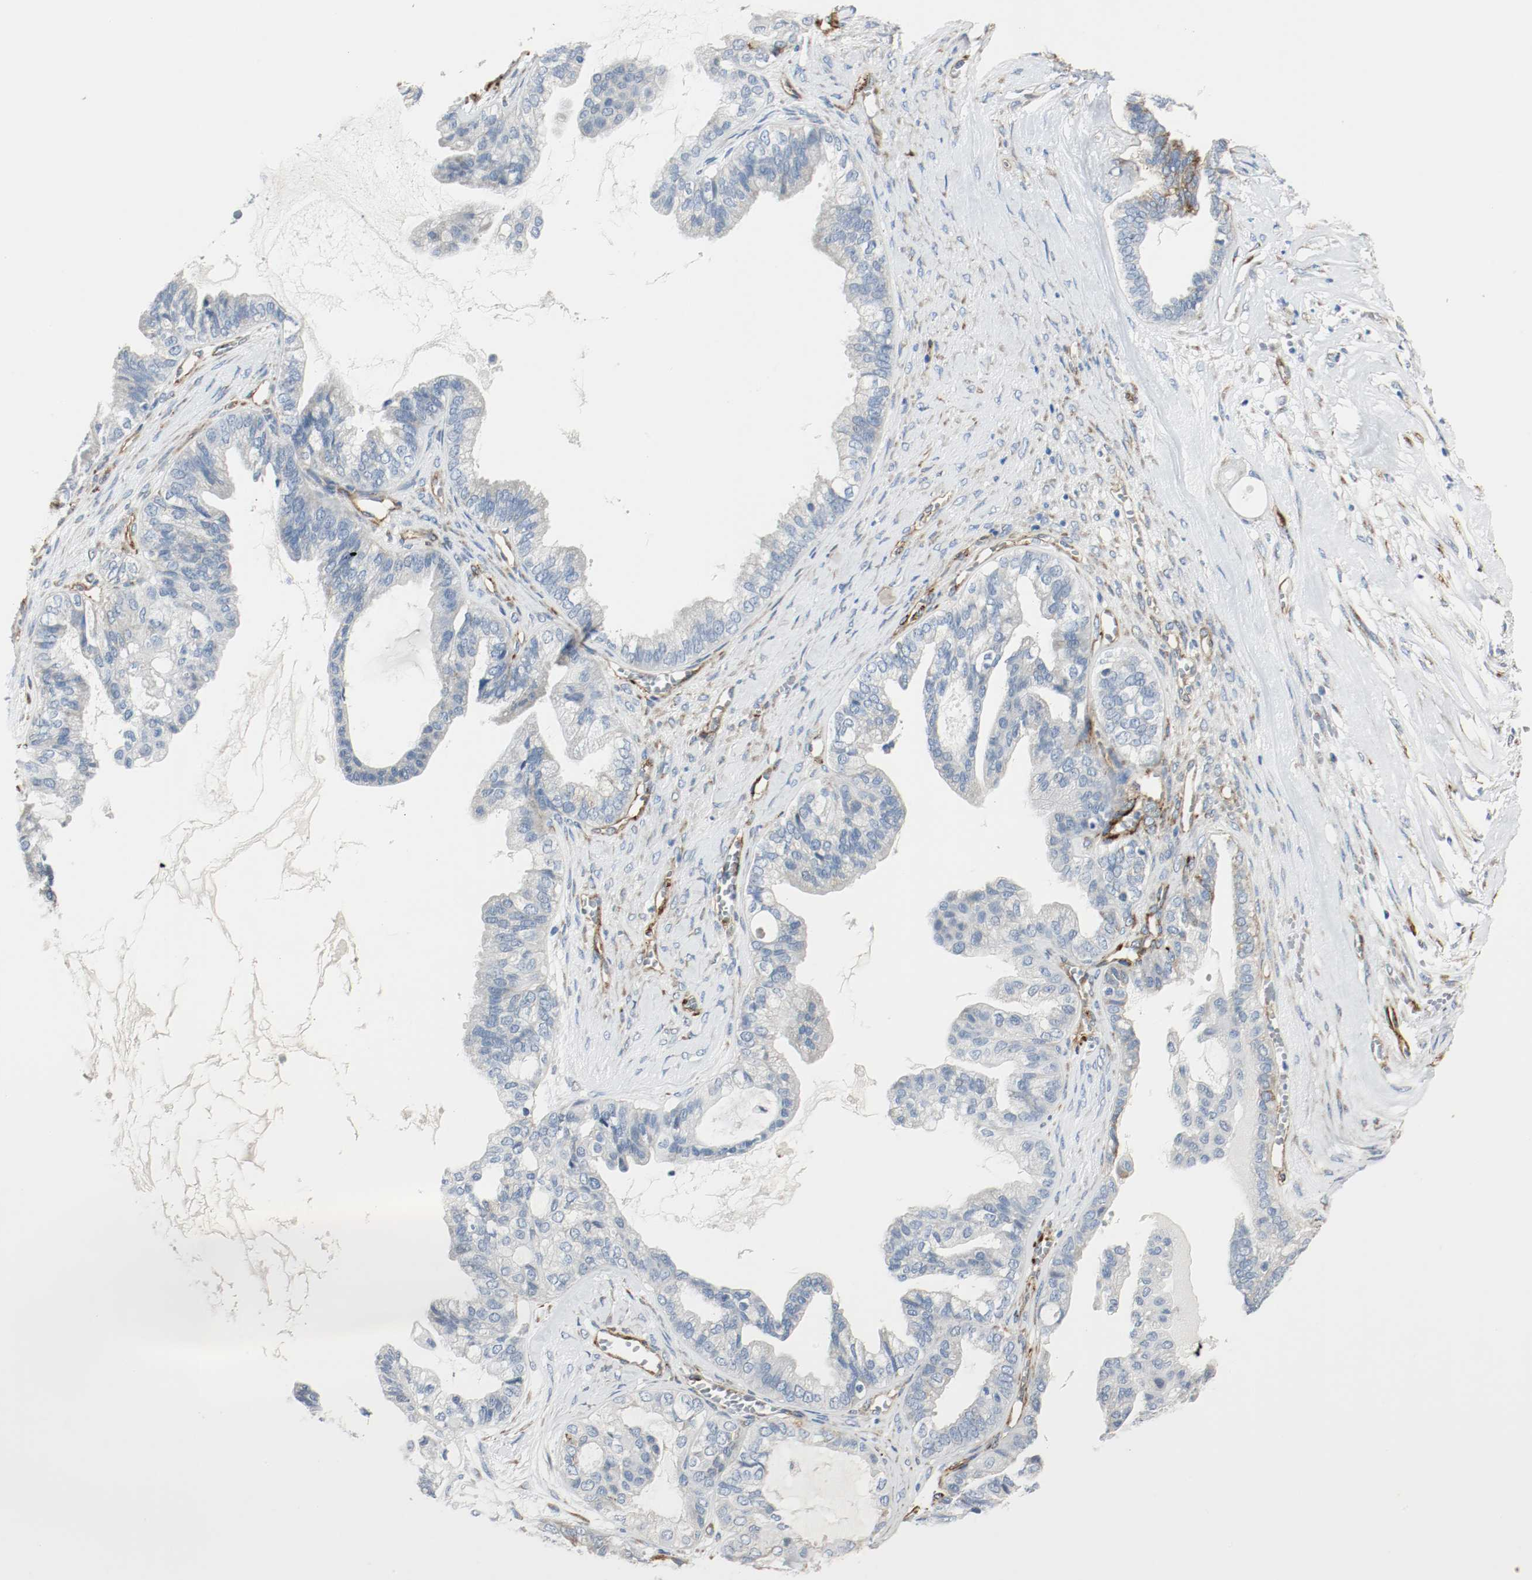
{"staining": {"intensity": "negative", "quantity": "none", "location": "none"}, "tissue": "ovarian cancer", "cell_type": "Tumor cells", "image_type": "cancer", "snomed": [{"axis": "morphology", "description": "Carcinoma, NOS"}, {"axis": "morphology", "description": "Carcinoma, endometroid"}, {"axis": "topography", "description": "Ovary"}], "caption": "This photomicrograph is of endometroid carcinoma (ovarian) stained with immunohistochemistry to label a protein in brown with the nuclei are counter-stained blue. There is no positivity in tumor cells.", "gene": "LAMB1", "patient": {"sex": "female", "age": 50}}